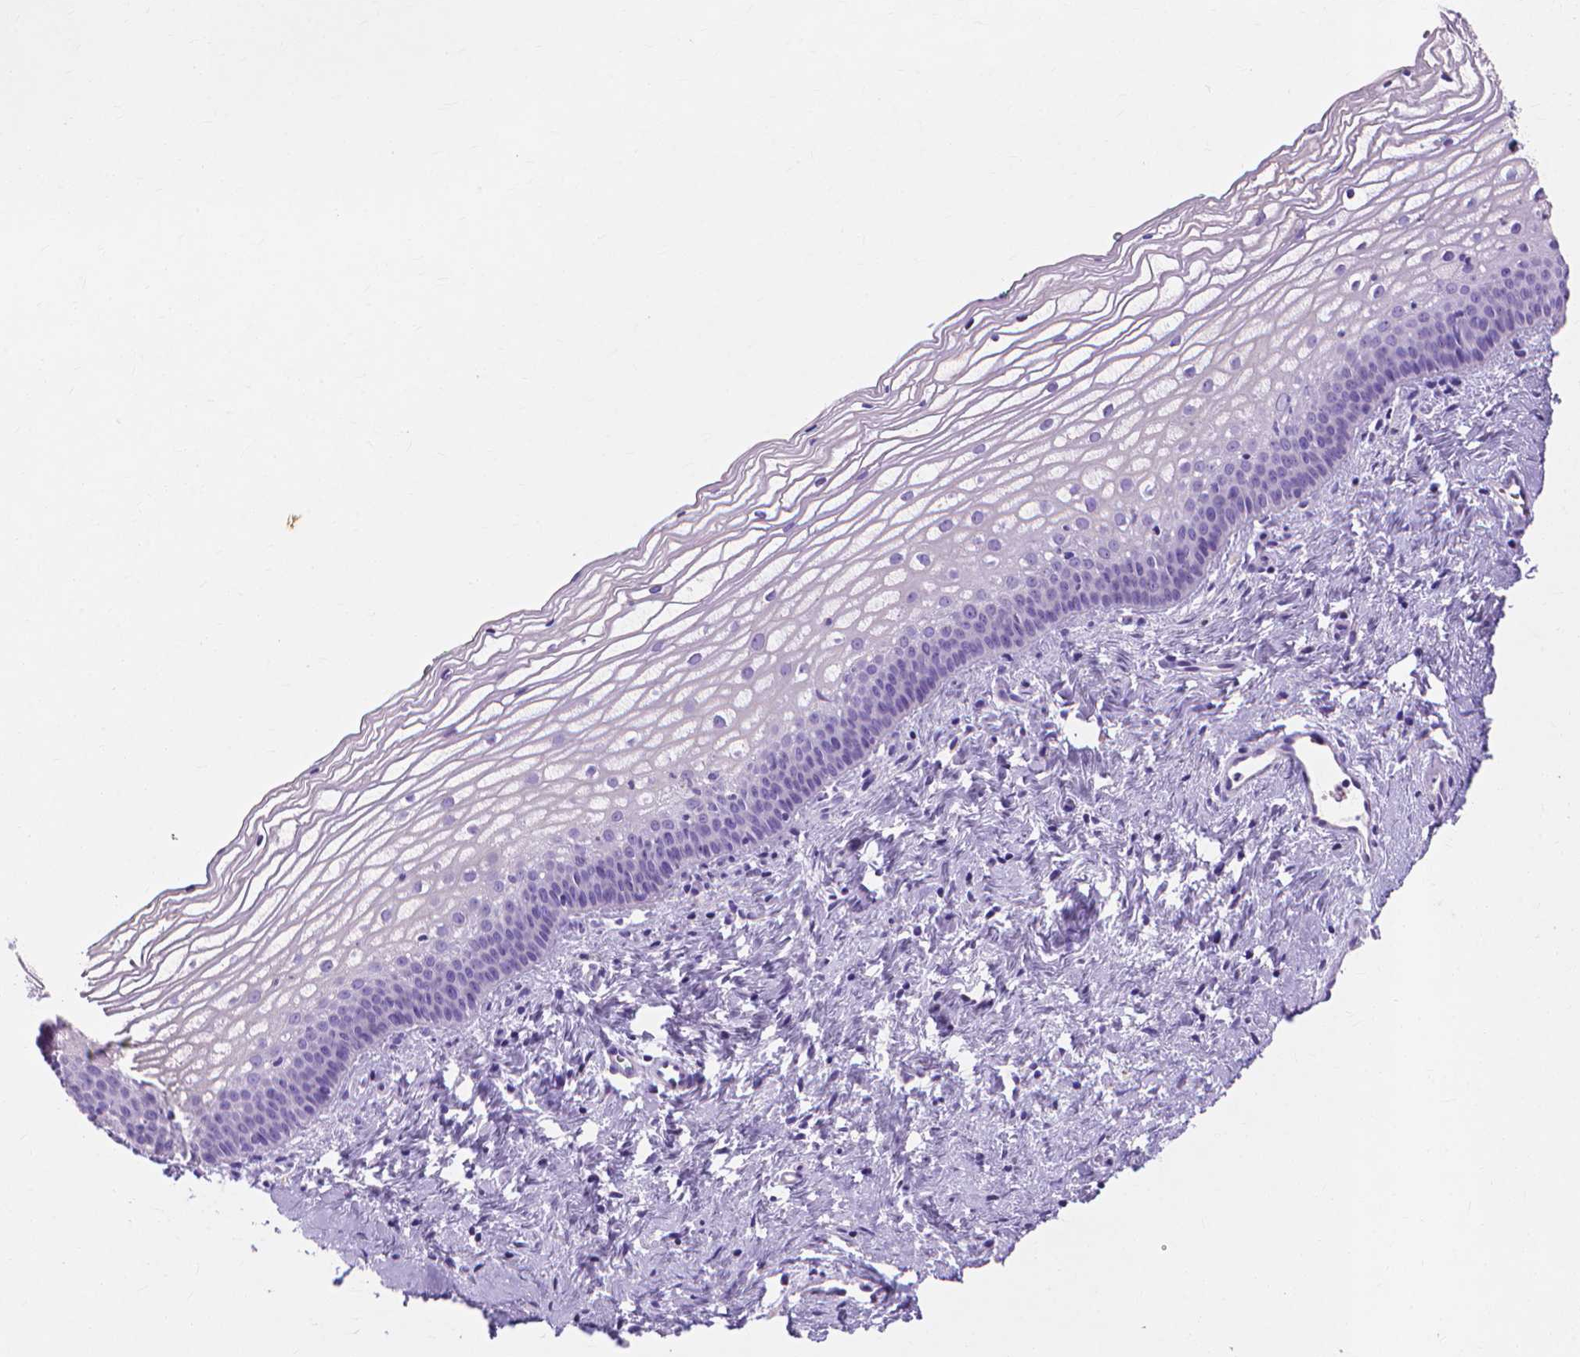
{"staining": {"intensity": "negative", "quantity": "none", "location": "none"}, "tissue": "vagina", "cell_type": "Squamous epithelial cells", "image_type": "normal", "snomed": [{"axis": "morphology", "description": "Normal tissue, NOS"}, {"axis": "topography", "description": "Vagina"}], "caption": "Immunohistochemistry (IHC) micrograph of normal human vagina stained for a protein (brown), which exhibits no expression in squamous epithelial cells.", "gene": "MMP11", "patient": {"sex": "female", "age": 44}}